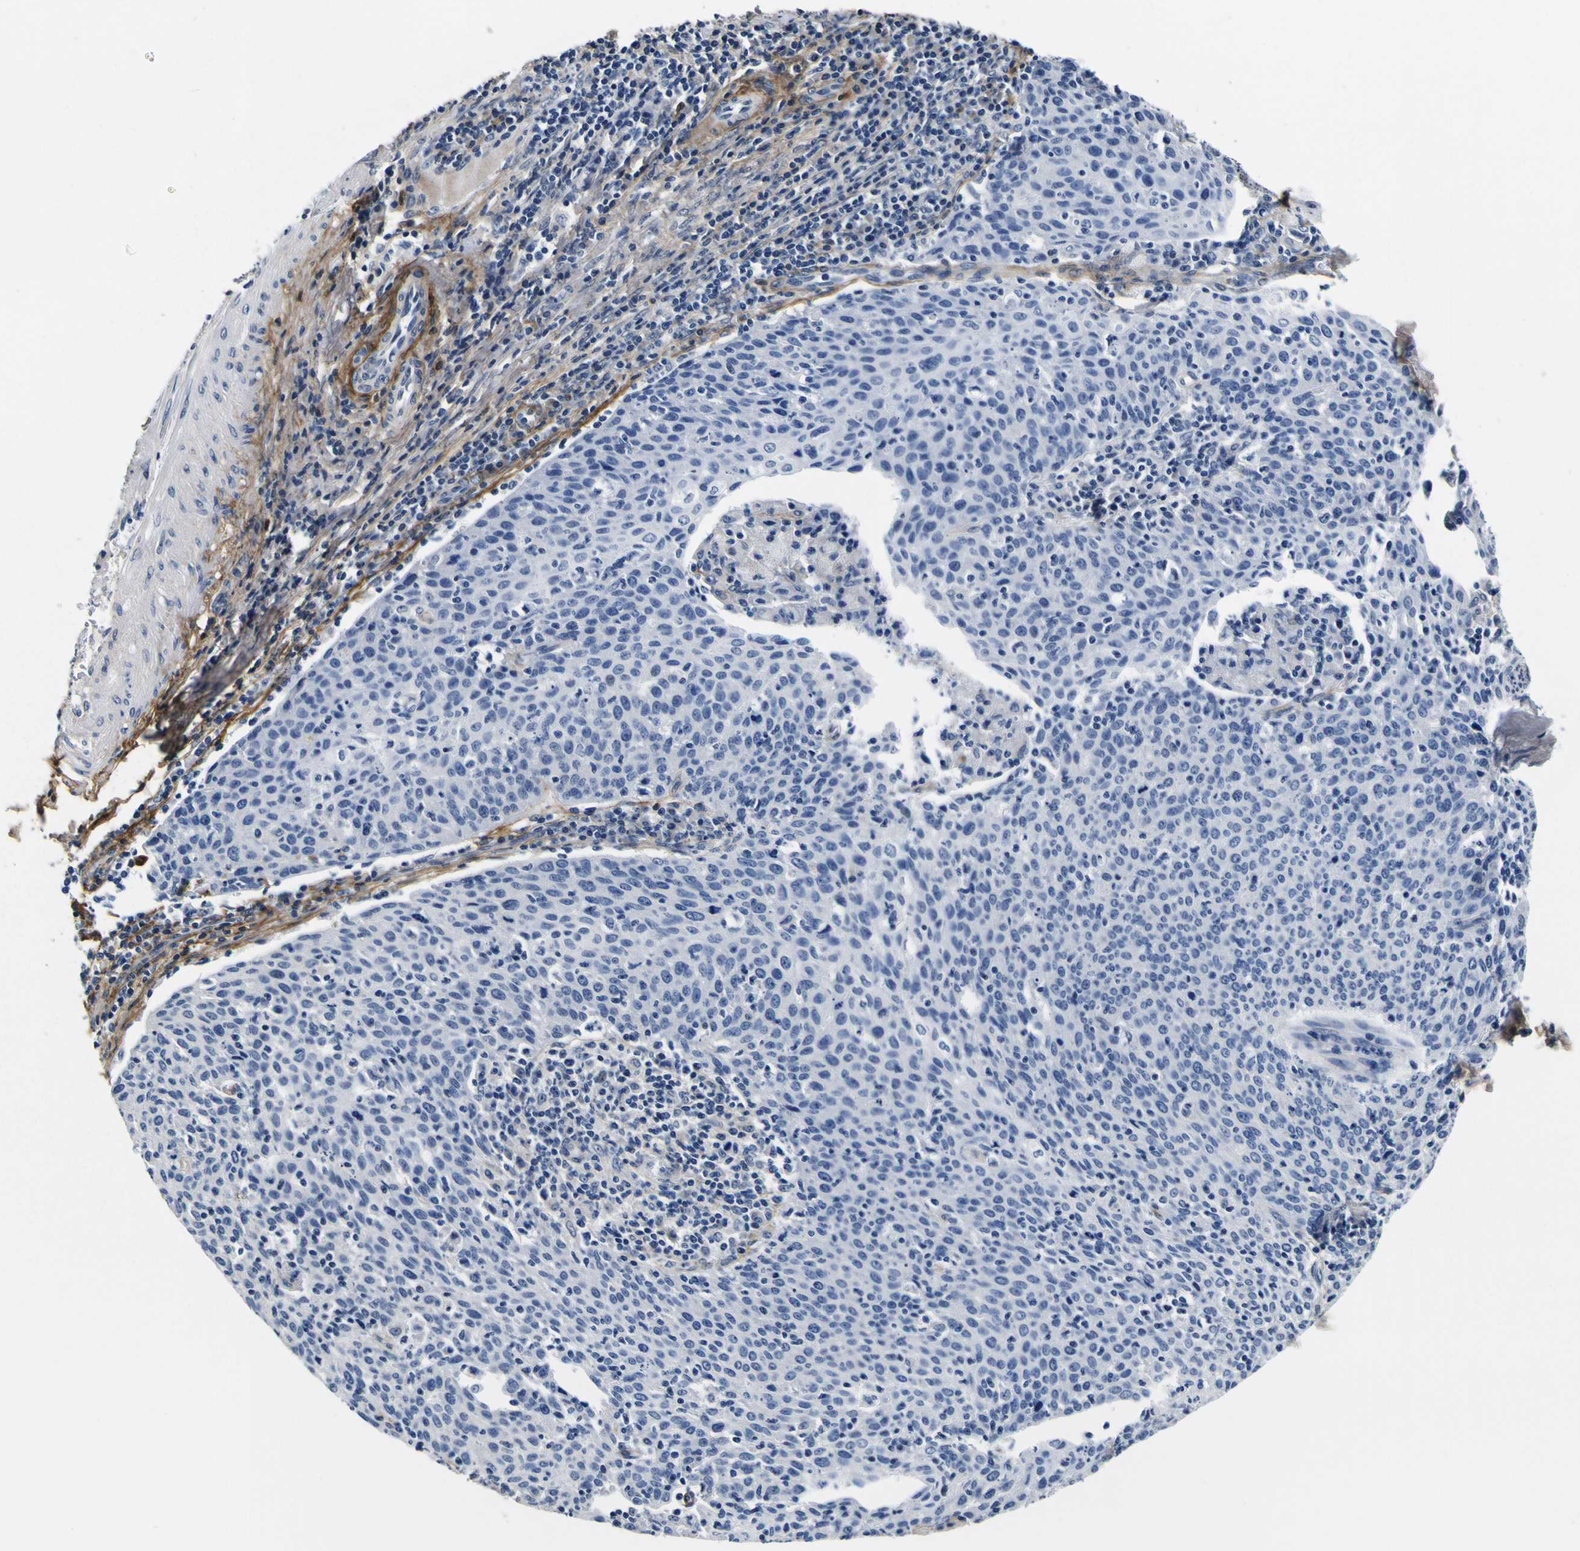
{"staining": {"intensity": "negative", "quantity": "none", "location": "none"}, "tissue": "cervical cancer", "cell_type": "Tumor cells", "image_type": "cancer", "snomed": [{"axis": "morphology", "description": "Squamous cell carcinoma, NOS"}, {"axis": "topography", "description": "Cervix"}], "caption": "Photomicrograph shows no significant protein positivity in tumor cells of cervical cancer.", "gene": "POSTN", "patient": {"sex": "female", "age": 38}}